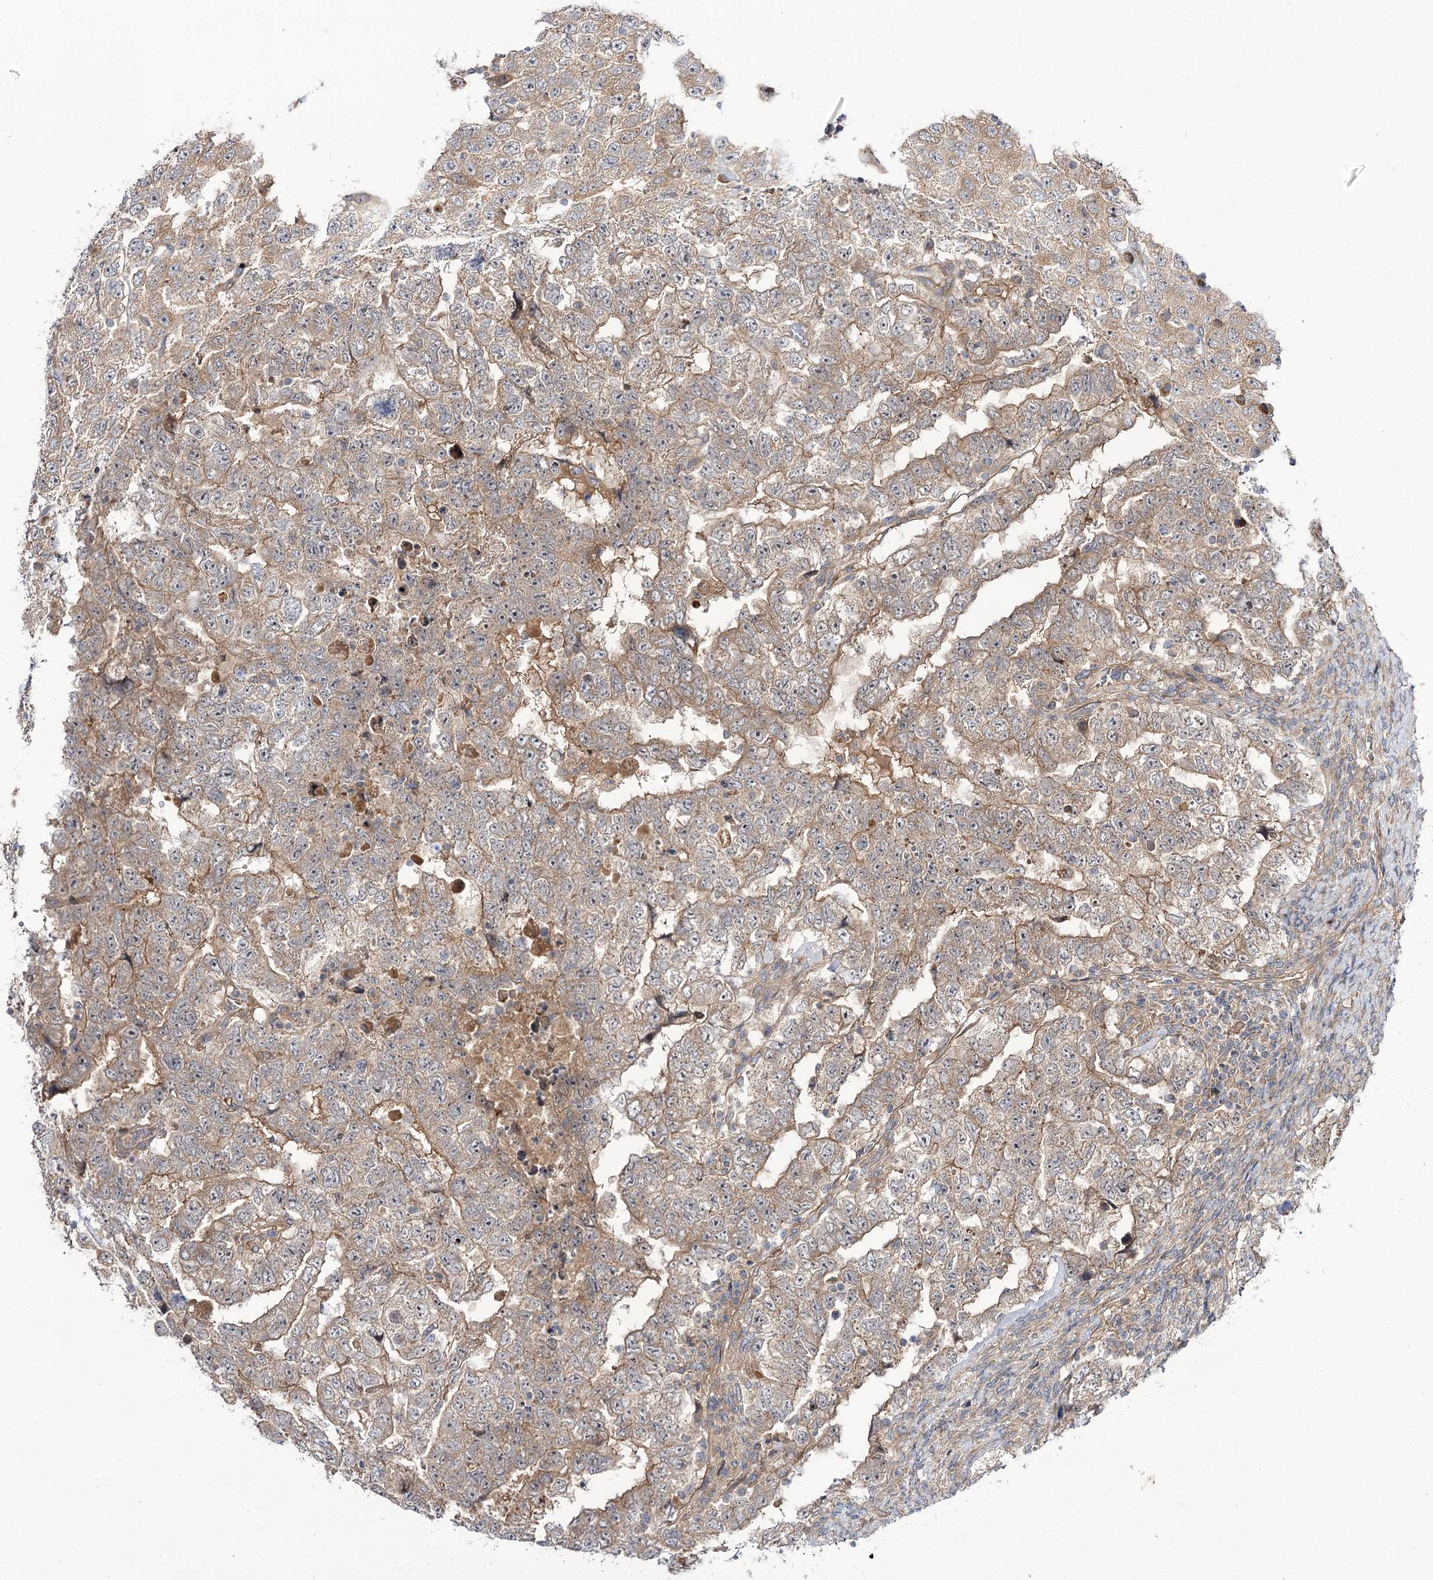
{"staining": {"intensity": "moderate", "quantity": ">75%", "location": "cytoplasmic/membranous"}, "tissue": "testis cancer", "cell_type": "Tumor cells", "image_type": "cancer", "snomed": [{"axis": "morphology", "description": "Carcinoma, Embryonal, NOS"}, {"axis": "topography", "description": "Testis"}], "caption": "This is a micrograph of immunohistochemistry staining of embryonal carcinoma (testis), which shows moderate staining in the cytoplasmic/membranous of tumor cells.", "gene": "C11orf80", "patient": {"sex": "male", "age": 36}}